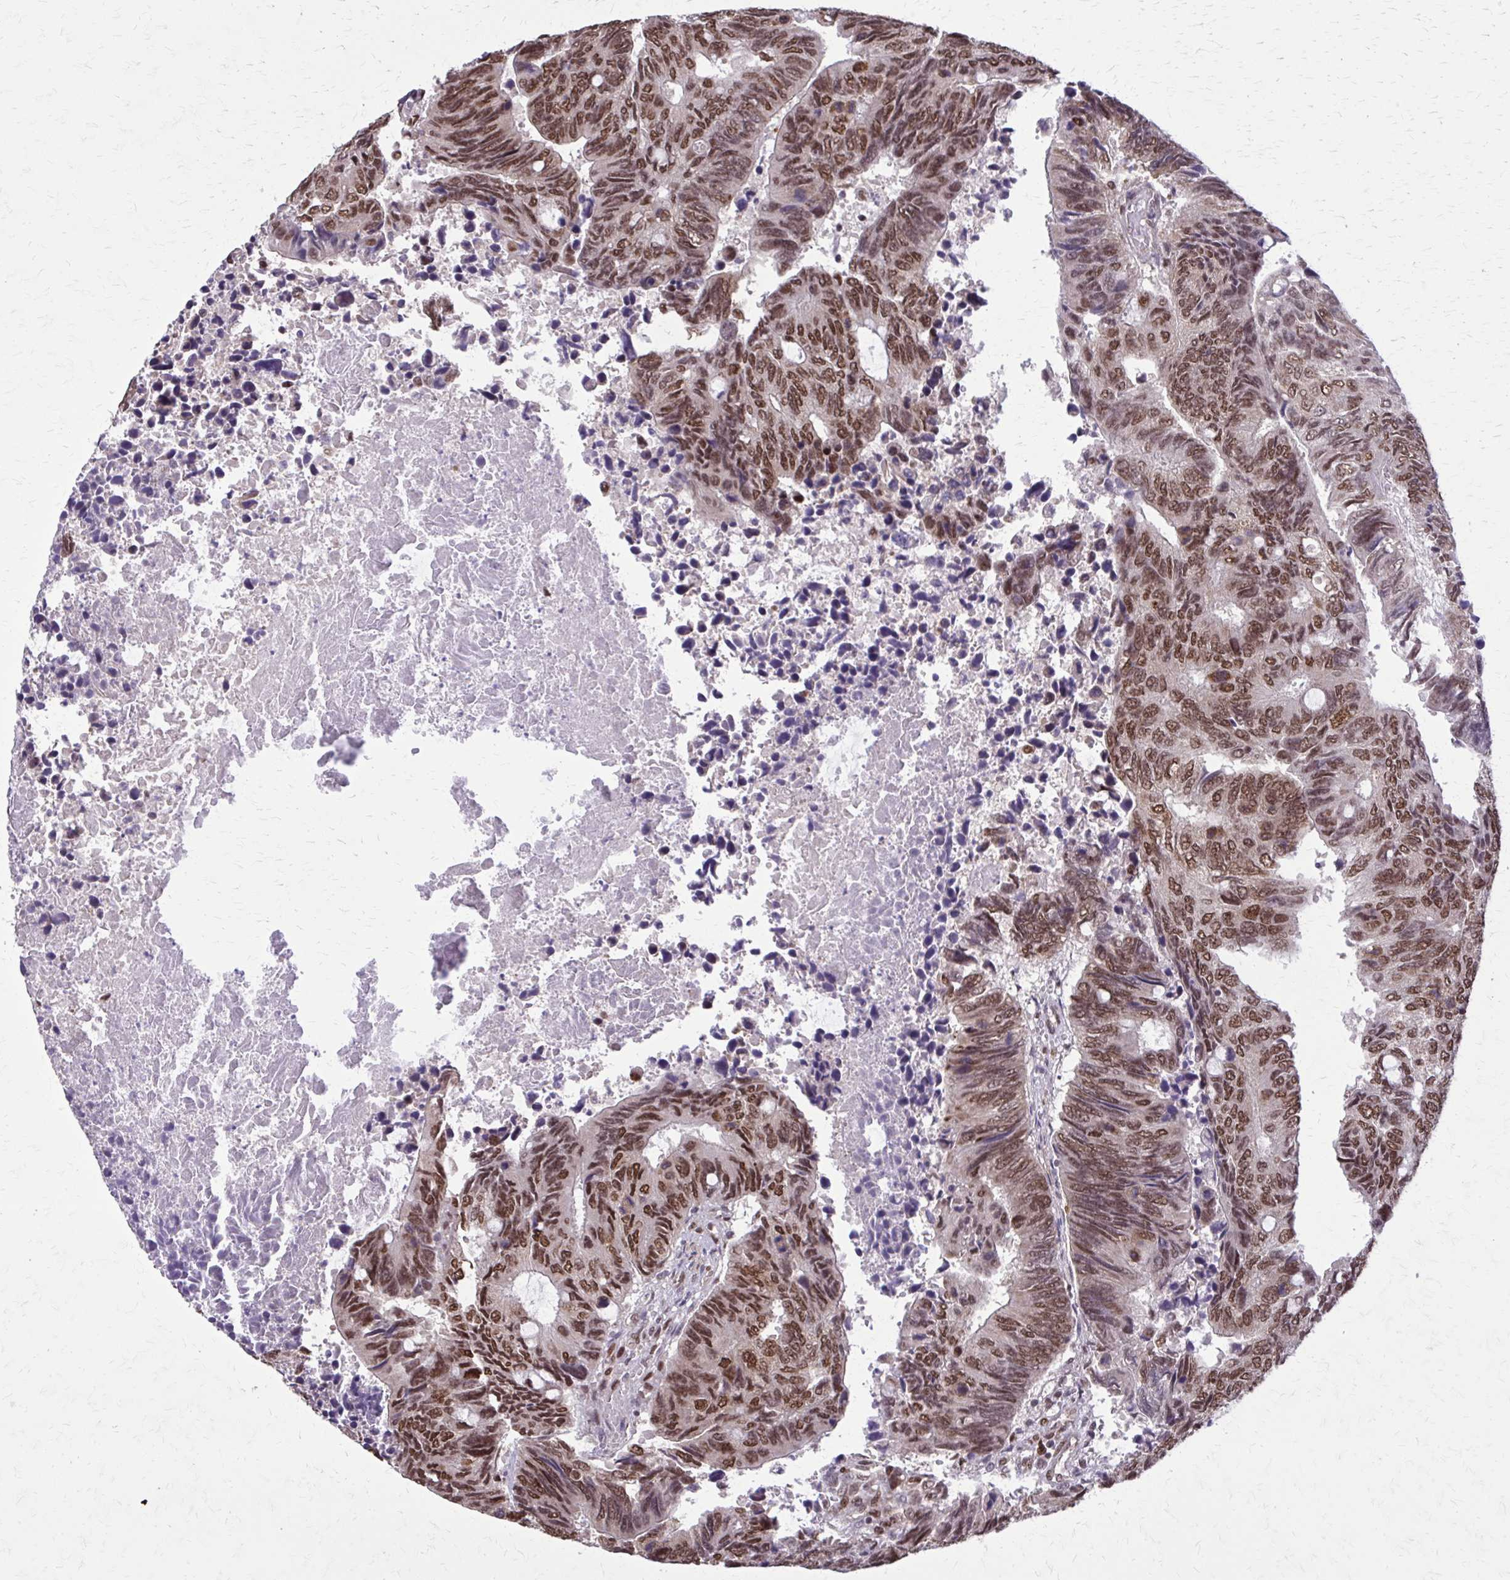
{"staining": {"intensity": "moderate", "quantity": ">75%", "location": "nuclear"}, "tissue": "colorectal cancer", "cell_type": "Tumor cells", "image_type": "cancer", "snomed": [{"axis": "morphology", "description": "Adenocarcinoma, NOS"}, {"axis": "topography", "description": "Colon"}], "caption": "A medium amount of moderate nuclear expression is appreciated in about >75% of tumor cells in colorectal adenocarcinoma tissue.", "gene": "TTF1", "patient": {"sex": "male", "age": 87}}